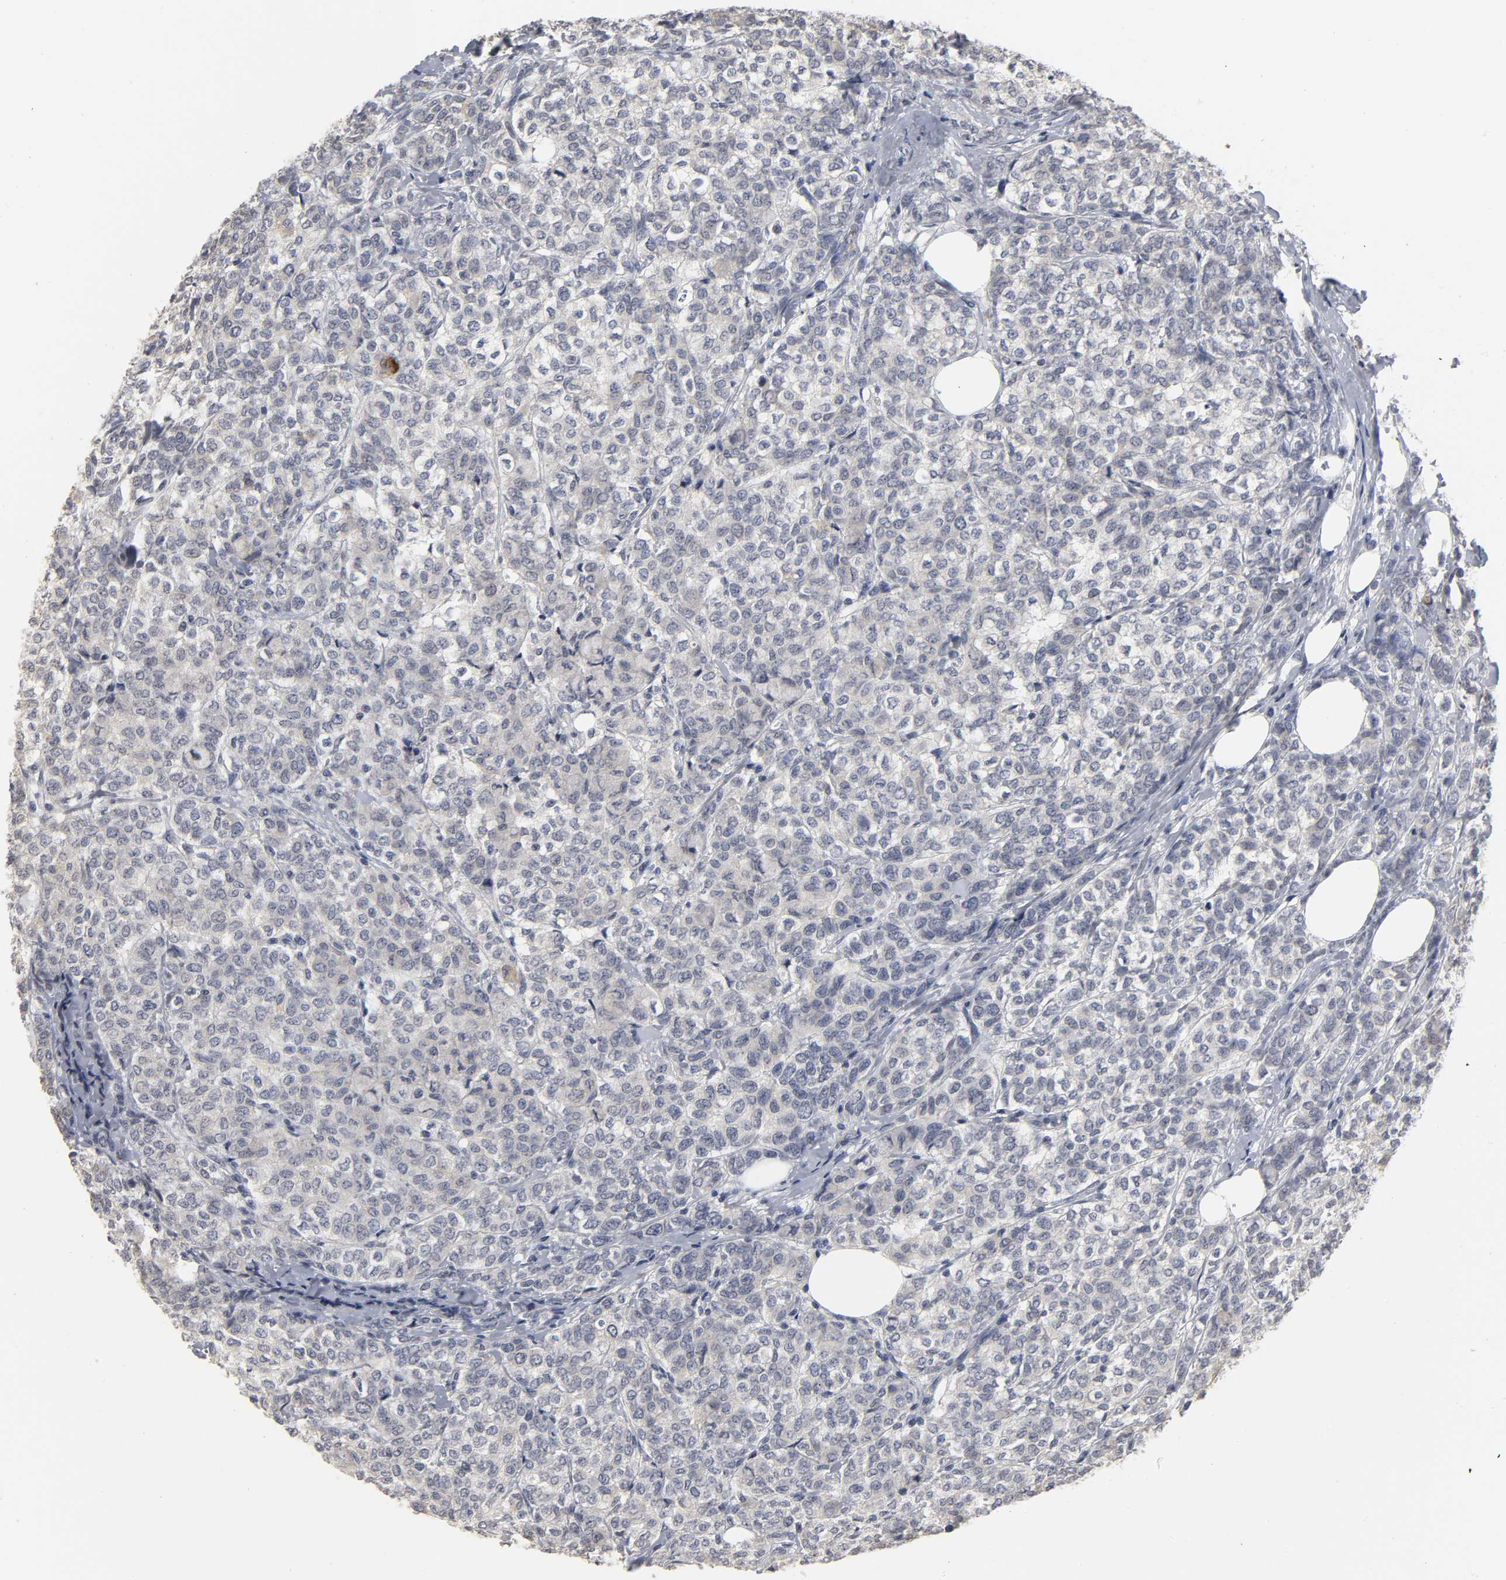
{"staining": {"intensity": "negative", "quantity": "none", "location": "none"}, "tissue": "breast cancer", "cell_type": "Tumor cells", "image_type": "cancer", "snomed": [{"axis": "morphology", "description": "Lobular carcinoma"}, {"axis": "topography", "description": "Breast"}], "caption": "Tumor cells are negative for protein expression in human breast cancer (lobular carcinoma).", "gene": "TCAP", "patient": {"sex": "female", "age": 60}}